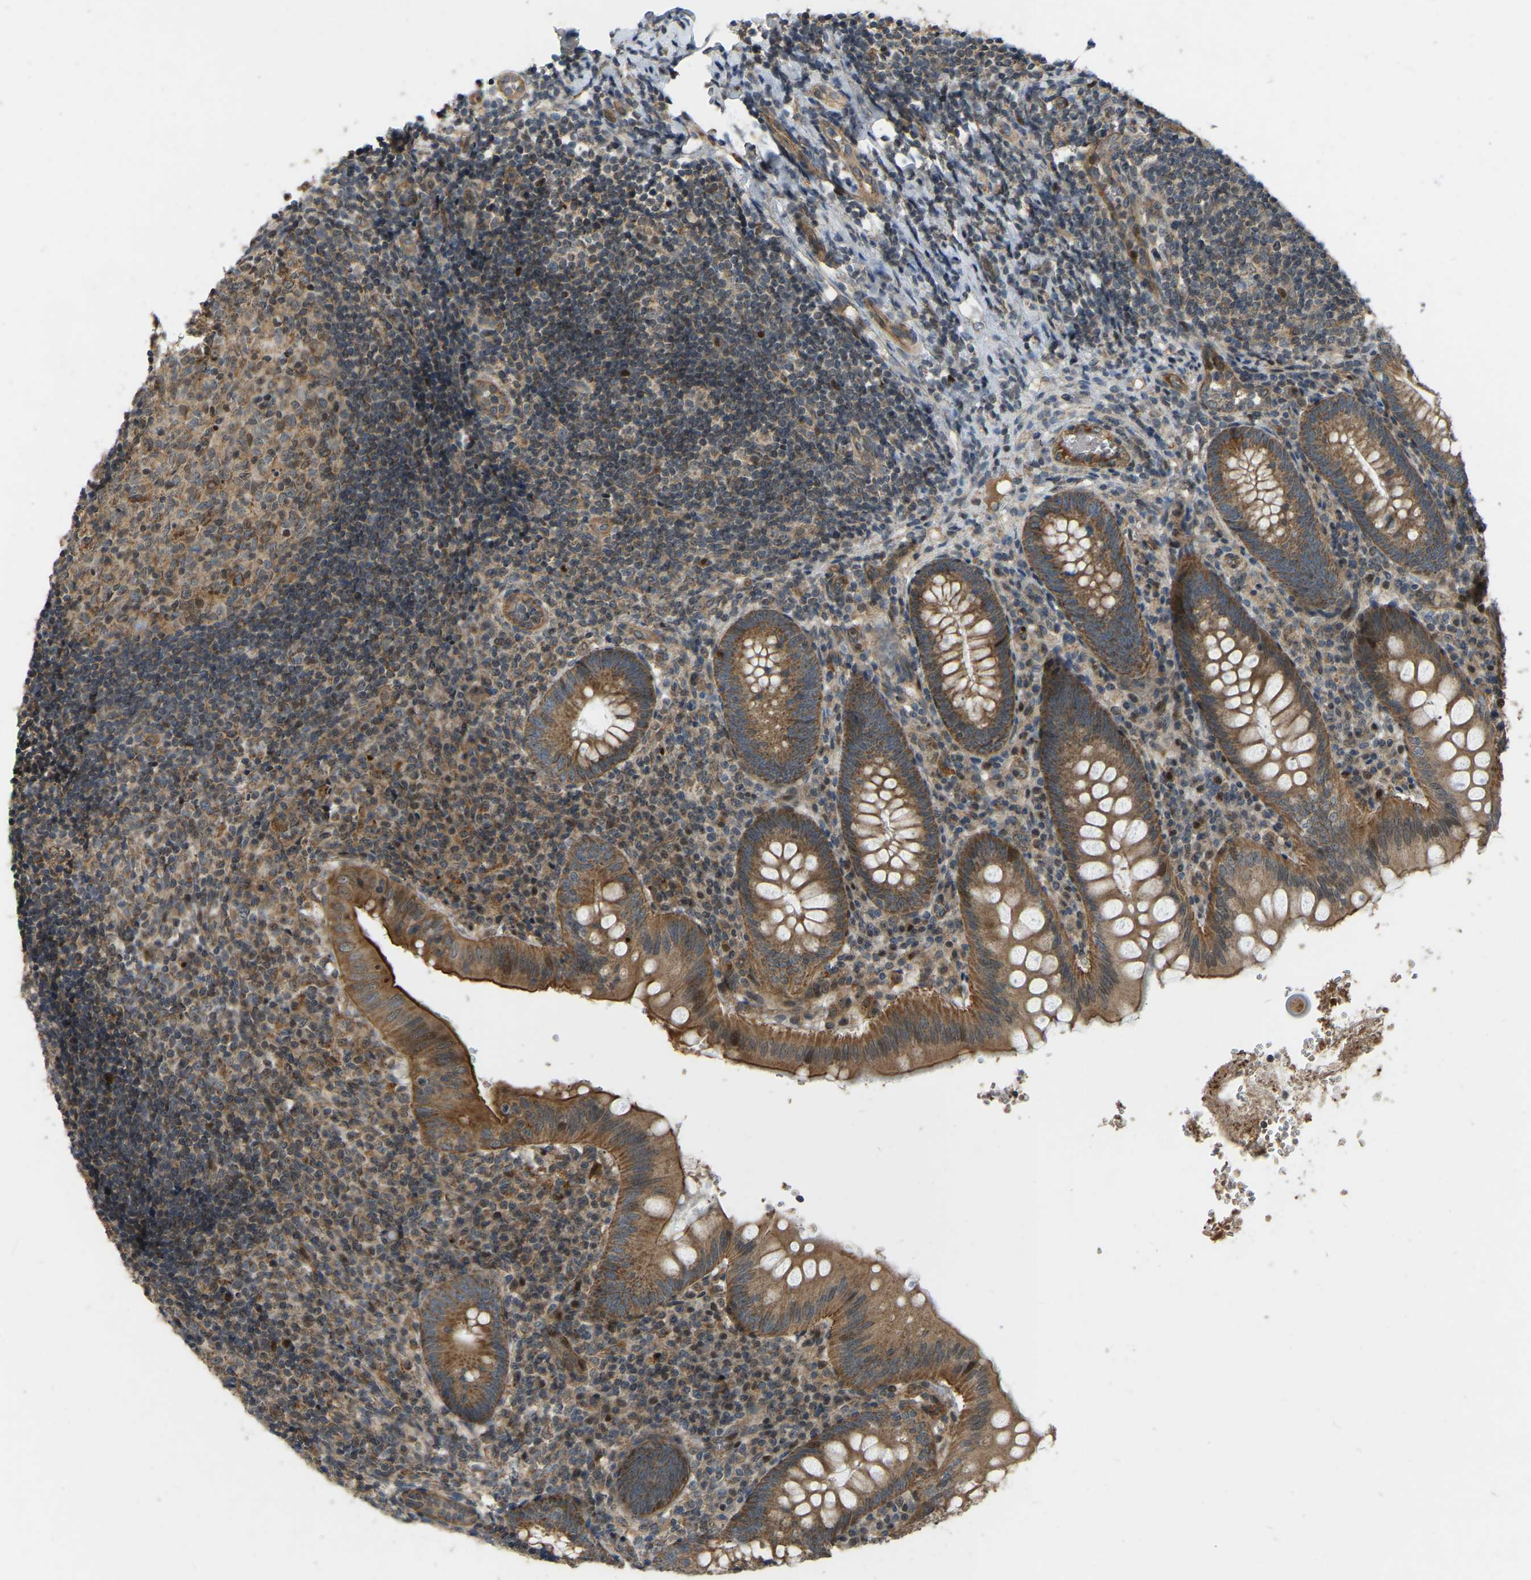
{"staining": {"intensity": "strong", "quantity": ">75%", "location": "cytoplasmic/membranous"}, "tissue": "appendix", "cell_type": "Glandular cells", "image_type": "normal", "snomed": [{"axis": "morphology", "description": "Normal tissue, NOS"}, {"axis": "topography", "description": "Appendix"}], "caption": "Approximately >75% of glandular cells in unremarkable human appendix demonstrate strong cytoplasmic/membranous protein staining as visualized by brown immunohistochemical staining.", "gene": "C21orf91", "patient": {"sex": "male", "age": 8}}